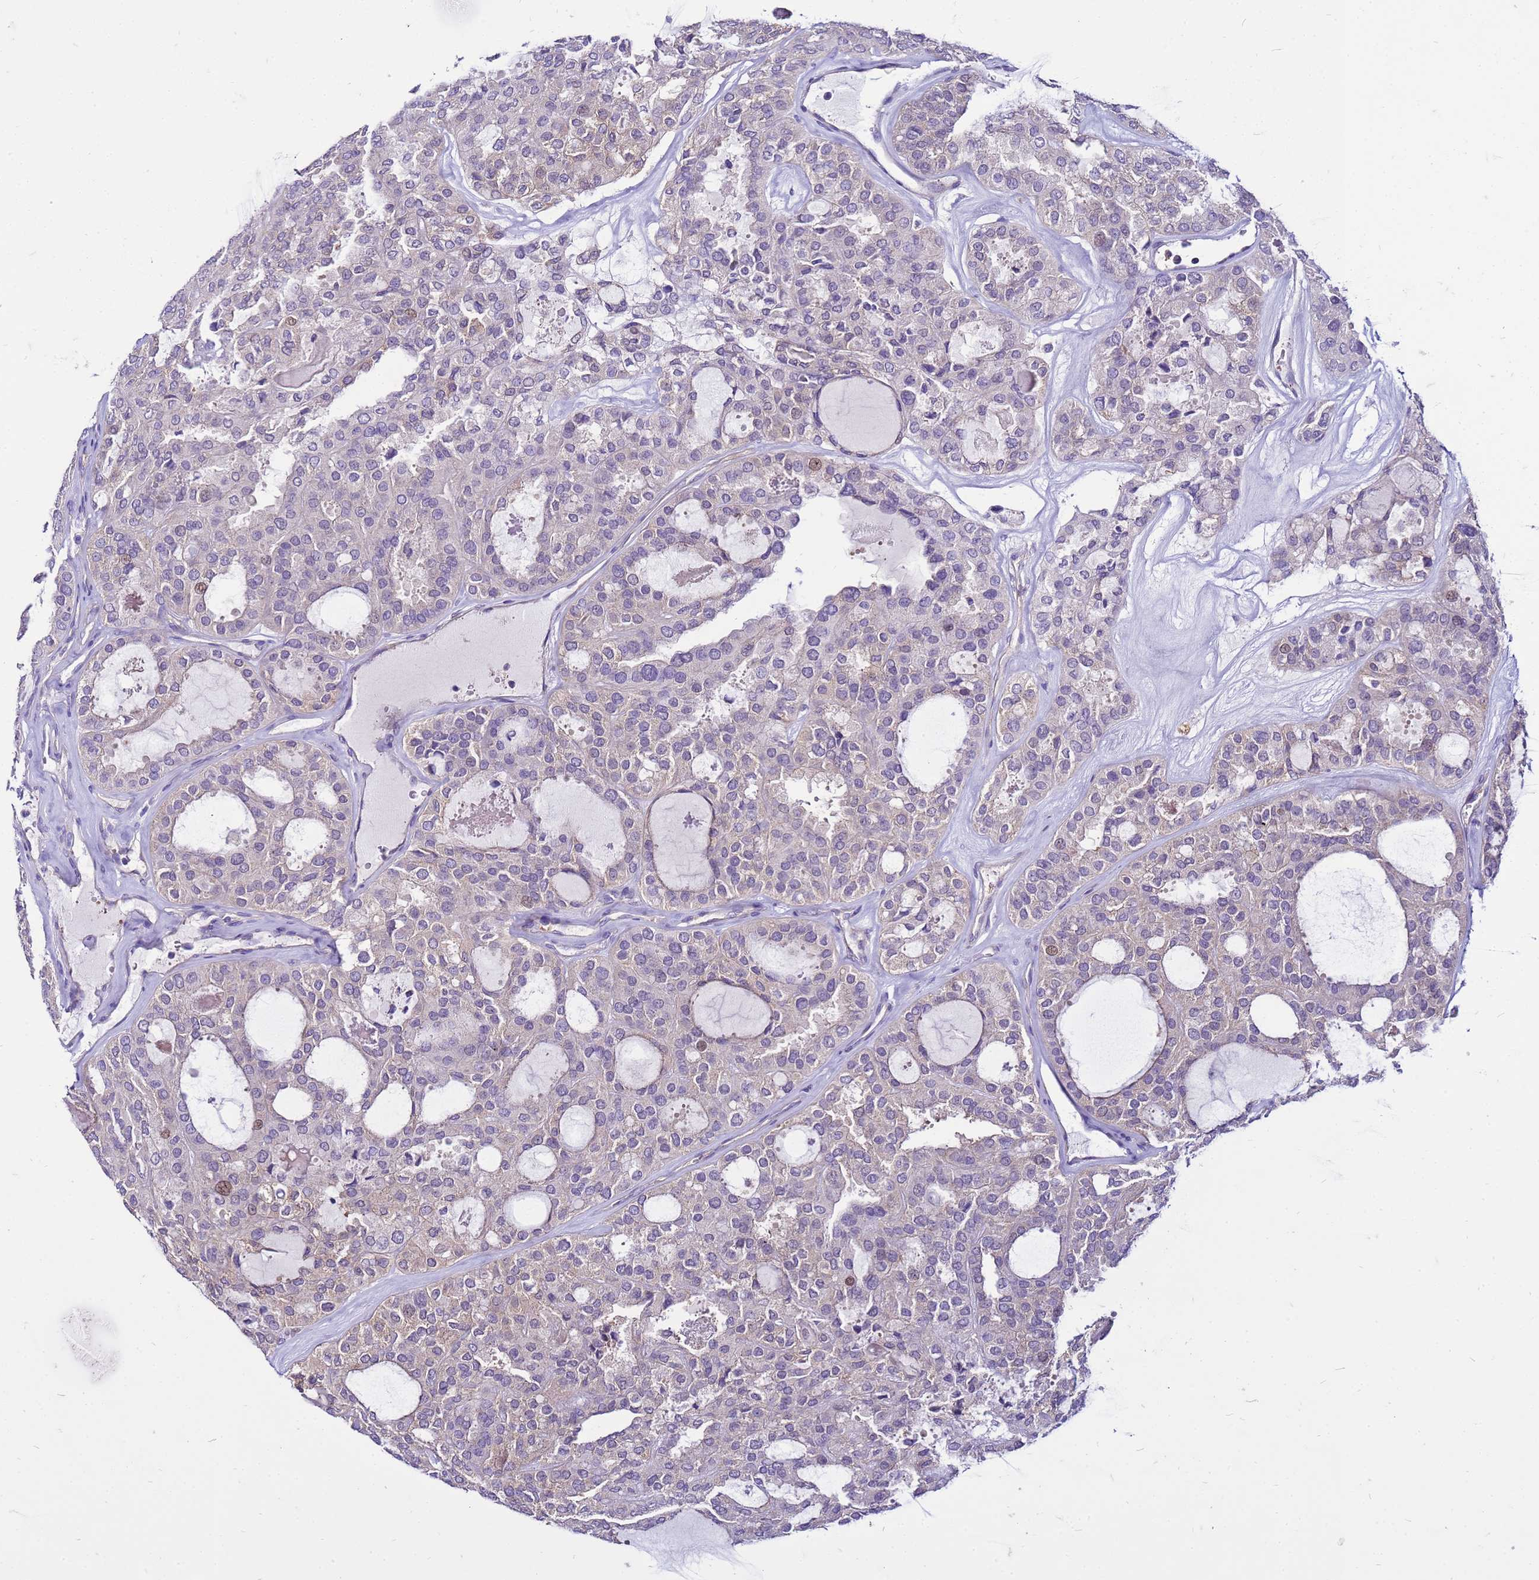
{"staining": {"intensity": "negative", "quantity": "none", "location": "none"}, "tissue": "thyroid cancer", "cell_type": "Tumor cells", "image_type": "cancer", "snomed": [{"axis": "morphology", "description": "Follicular adenoma carcinoma, NOS"}, {"axis": "topography", "description": "Thyroid gland"}], "caption": "IHC histopathology image of neoplastic tissue: thyroid cancer stained with DAB displays no significant protein staining in tumor cells.", "gene": "PKD1", "patient": {"sex": "male", "age": 75}}